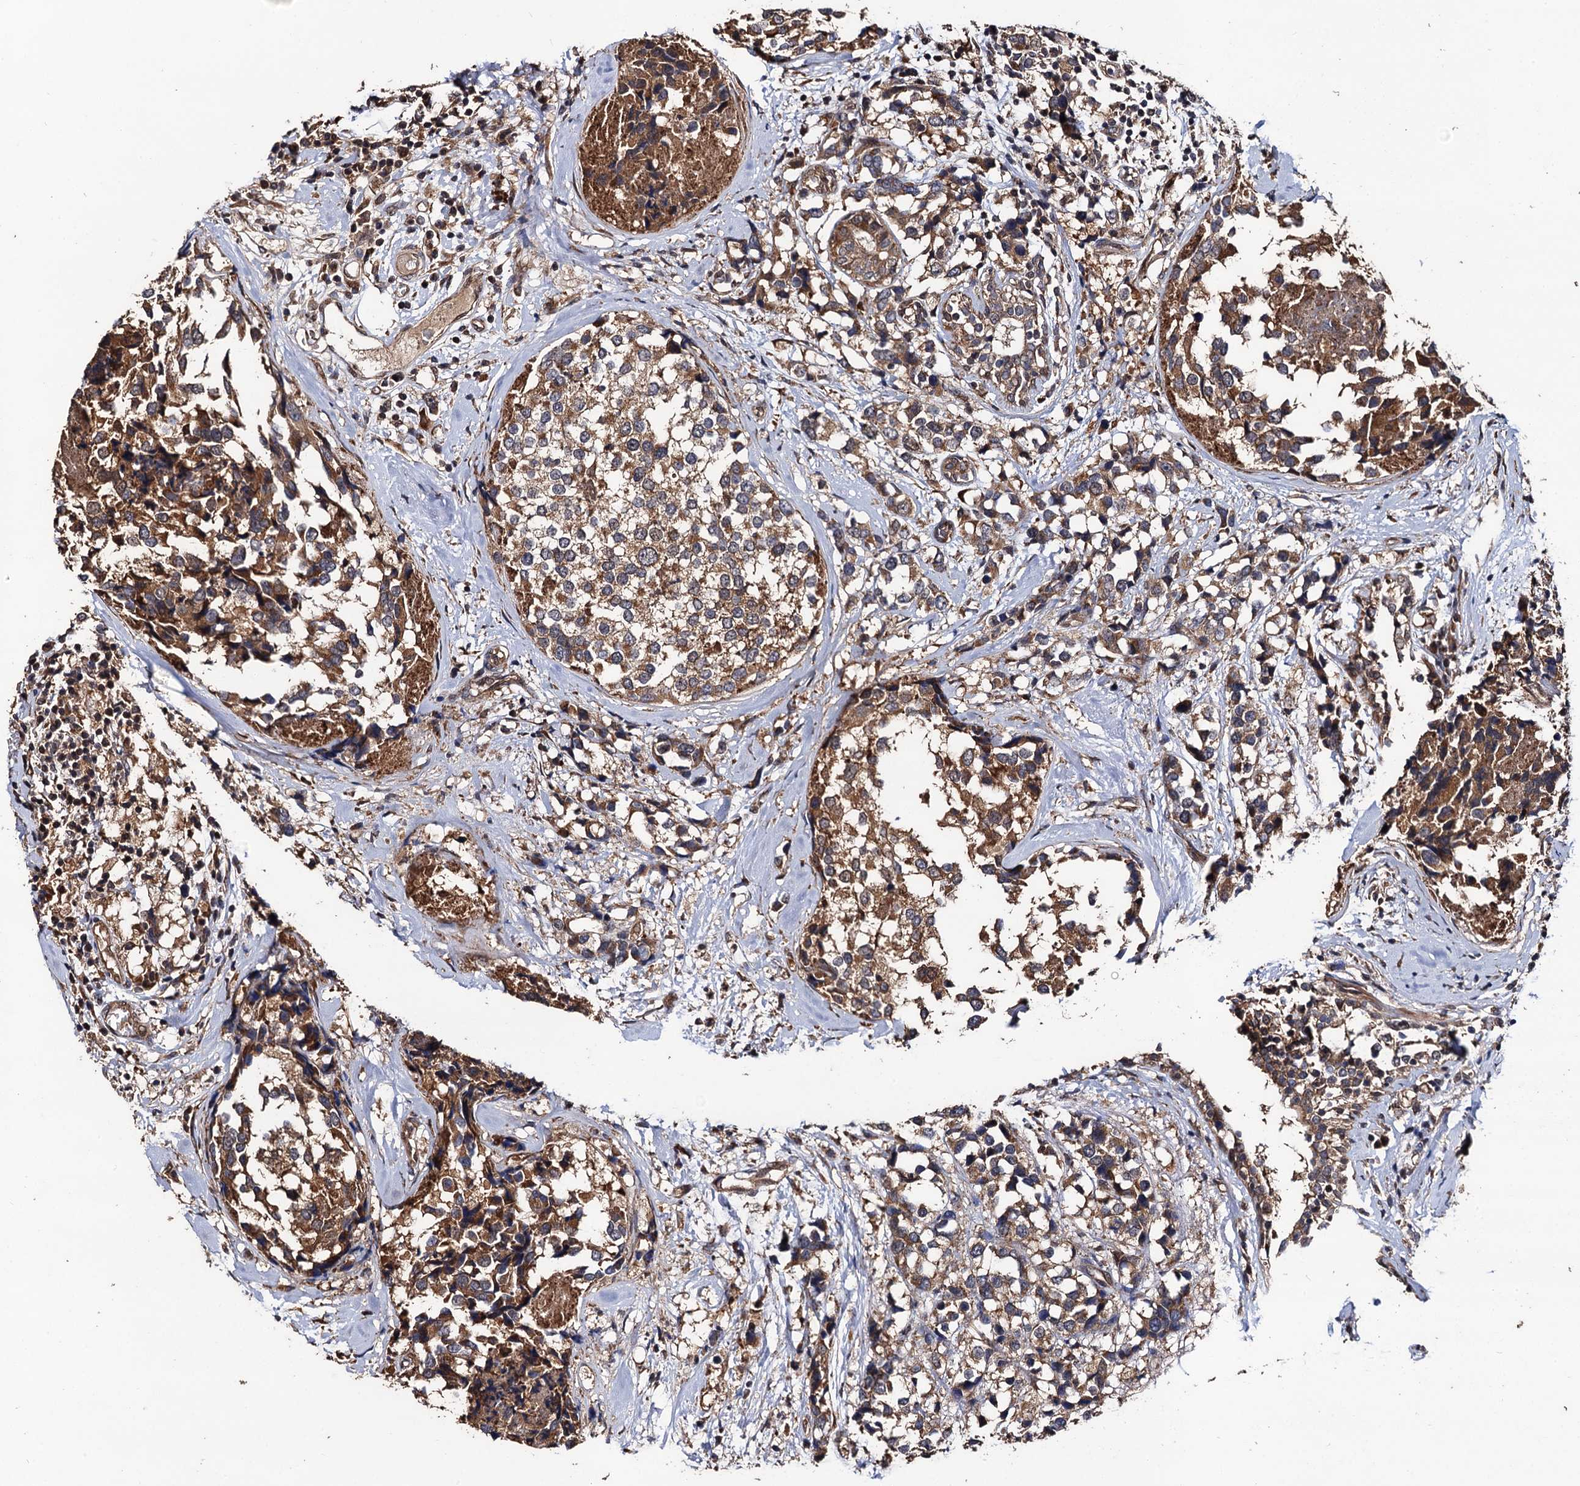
{"staining": {"intensity": "moderate", "quantity": ">75%", "location": "cytoplasmic/membranous"}, "tissue": "breast cancer", "cell_type": "Tumor cells", "image_type": "cancer", "snomed": [{"axis": "morphology", "description": "Lobular carcinoma"}, {"axis": "topography", "description": "Breast"}], "caption": "DAB (3,3'-diaminobenzidine) immunohistochemical staining of breast cancer (lobular carcinoma) reveals moderate cytoplasmic/membranous protein positivity in approximately >75% of tumor cells.", "gene": "MIER2", "patient": {"sex": "female", "age": 59}}